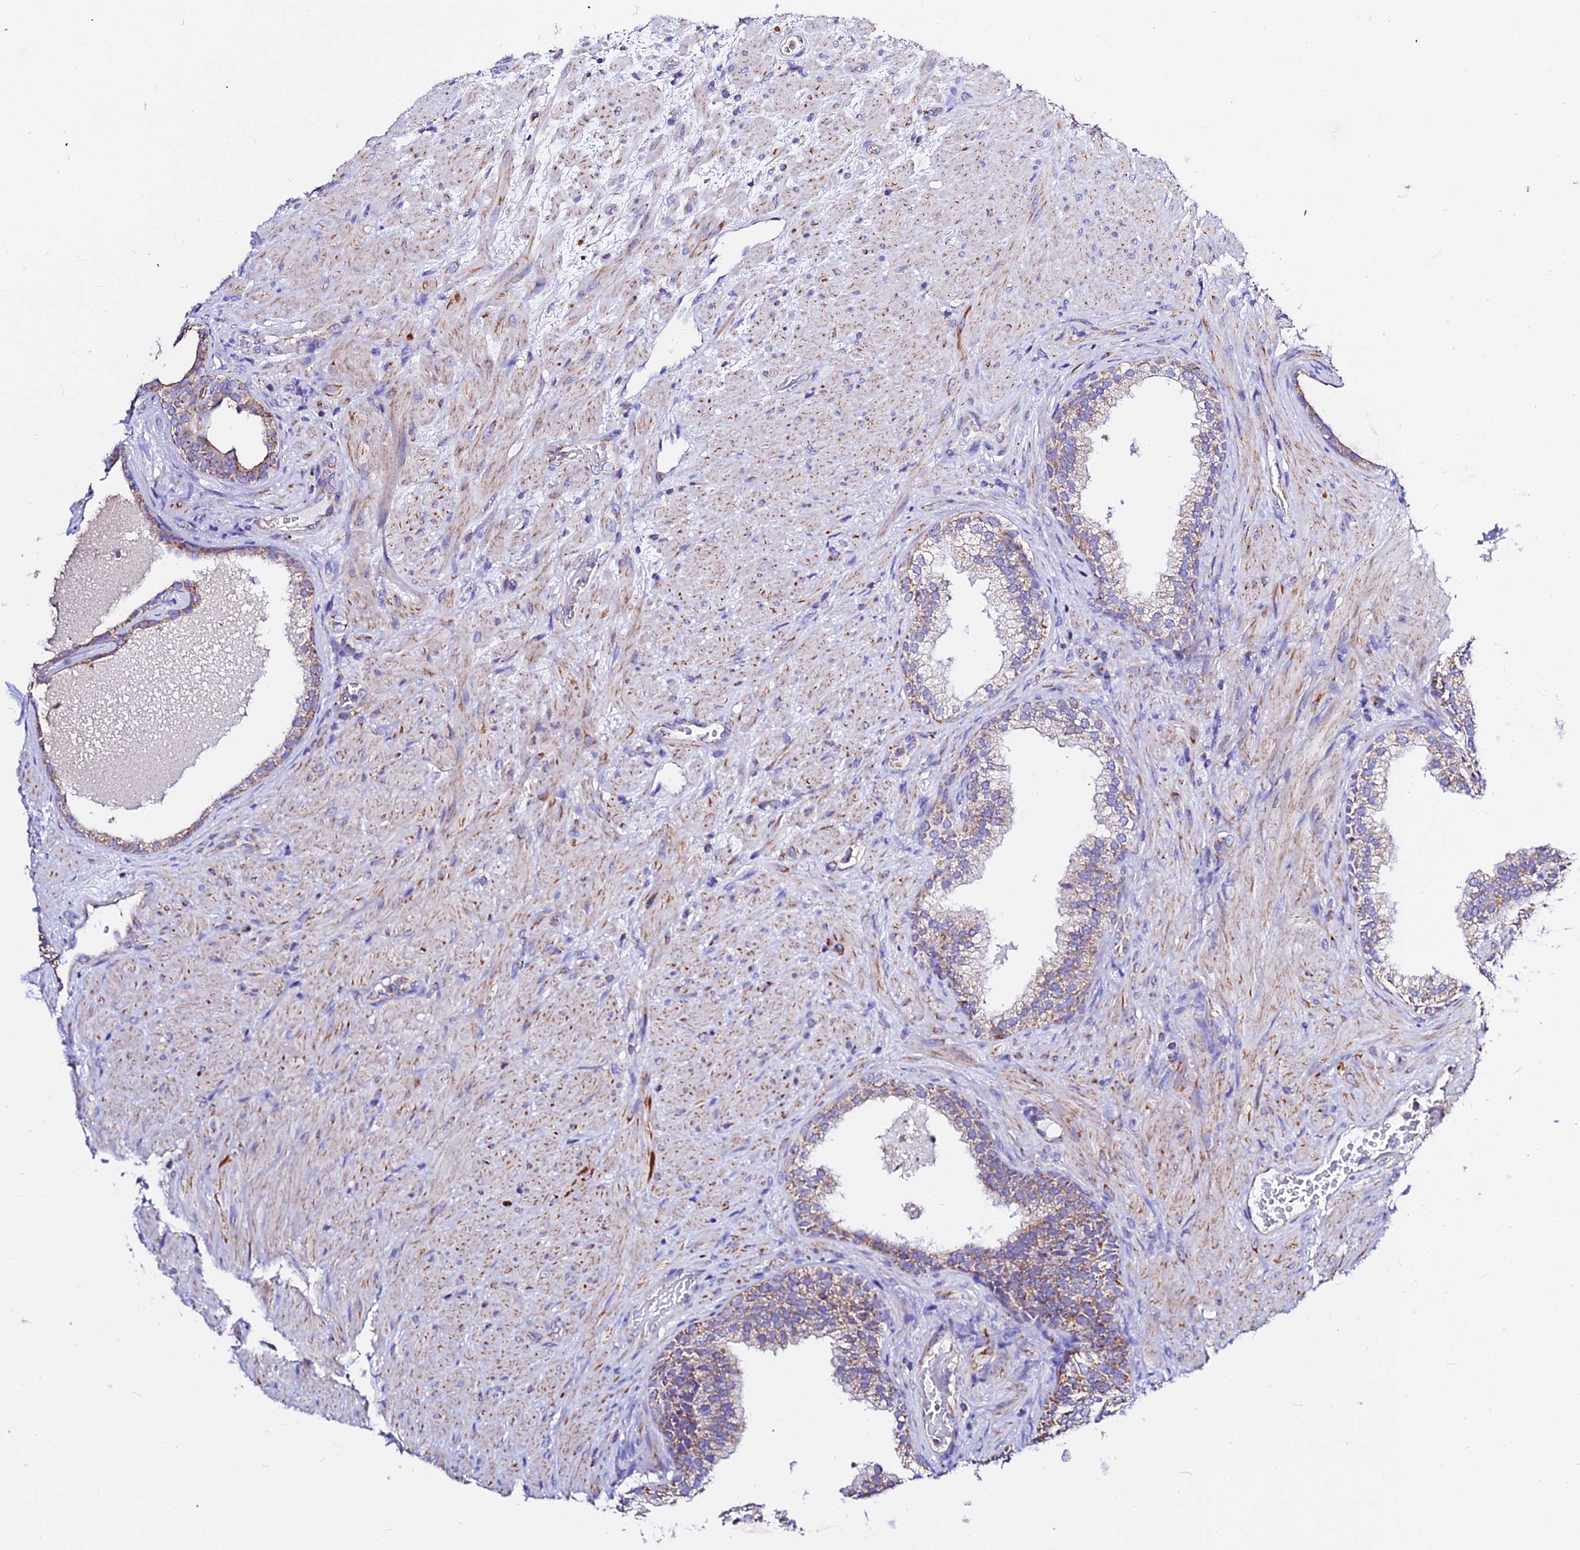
{"staining": {"intensity": "moderate", "quantity": "25%-75%", "location": "cytoplasmic/membranous"}, "tissue": "prostate", "cell_type": "Glandular cells", "image_type": "normal", "snomed": [{"axis": "morphology", "description": "Normal tissue, NOS"}, {"axis": "topography", "description": "Prostate"}], "caption": "Prostate stained with immunohistochemistry (IHC) reveals moderate cytoplasmic/membranous expression in approximately 25%-75% of glandular cells.", "gene": "ZNF573", "patient": {"sex": "male", "age": 76}}